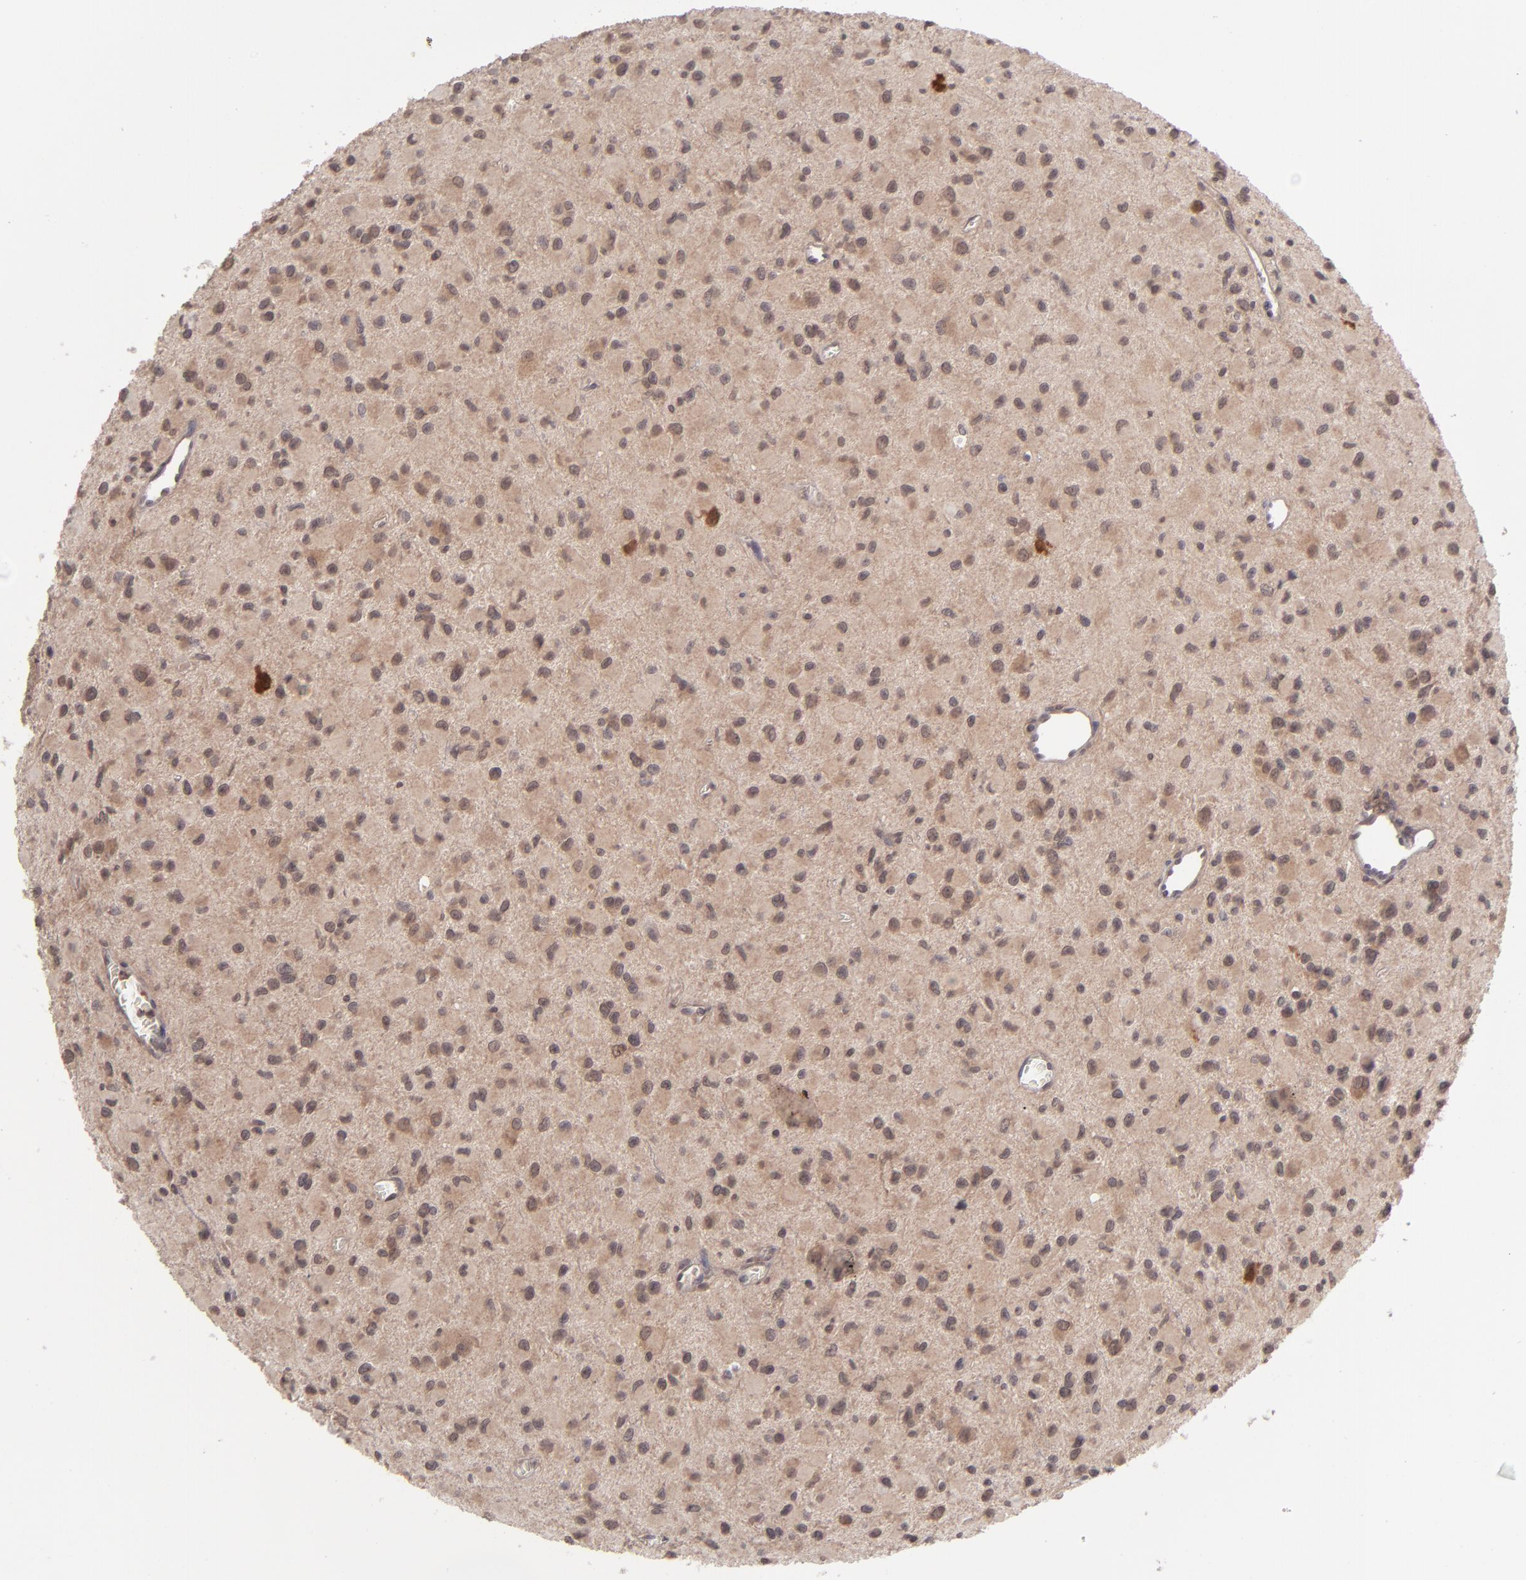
{"staining": {"intensity": "moderate", "quantity": ">75%", "location": "cytoplasmic/membranous,nuclear"}, "tissue": "glioma", "cell_type": "Tumor cells", "image_type": "cancer", "snomed": [{"axis": "morphology", "description": "Glioma, malignant, Low grade"}, {"axis": "topography", "description": "Brain"}], "caption": "Immunohistochemistry (IHC) of glioma demonstrates medium levels of moderate cytoplasmic/membranous and nuclear expression in approximately >75% of tumor cells. The protein is stained brown, and the nuclei are stained in blue (DAB IHC with brightfield microscopy, high magnification).", "gene": "TYMS", "patient": {"sex": "male", "age": 42}}